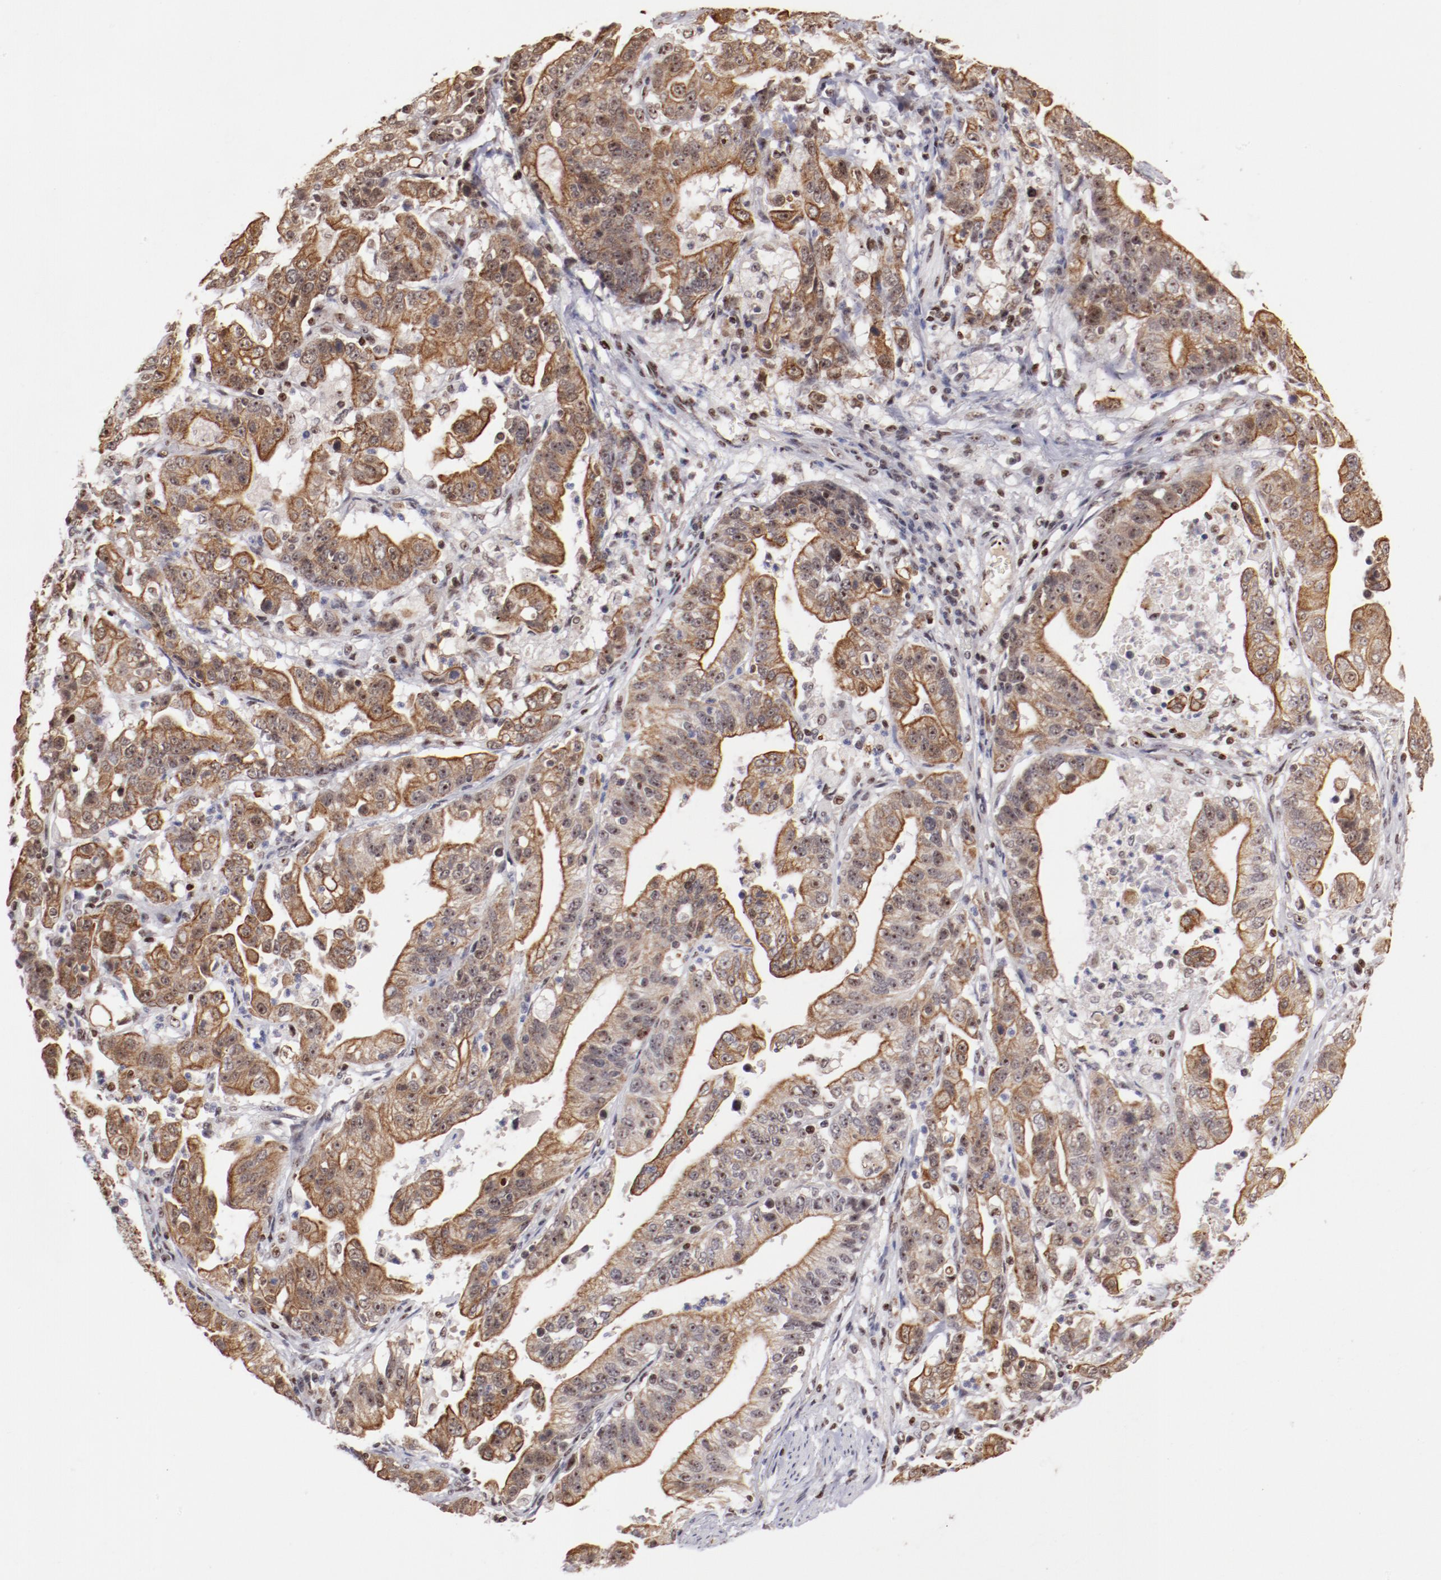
{"staining": {"intensity": "weak", "quantity": "25%-75%", "location": "cytoplasmic/membranous,nuclear"}, "tissue": "stomach cancer", "cell_type": "Tumor cells", "image_type": "cancer", "snomed": [{"axis": "morphology", "description": "Adenocarcinoma, NOS"}, {"axis": "topography", "description": "Stomach, upper"}], "caption": "Tumor cells exhibit low levels of weak cytoplasmic/membranous and nuclear positivity in approximately 25%-75% of cells in human stomach cancer (adenocarcinoma). Using DAB (brown) and hematoxylin (blue) stains, captured at high magnification using brightfield microscopy.", "gene": "DDX24", "patient": {"sex": "female", "age": 50}}